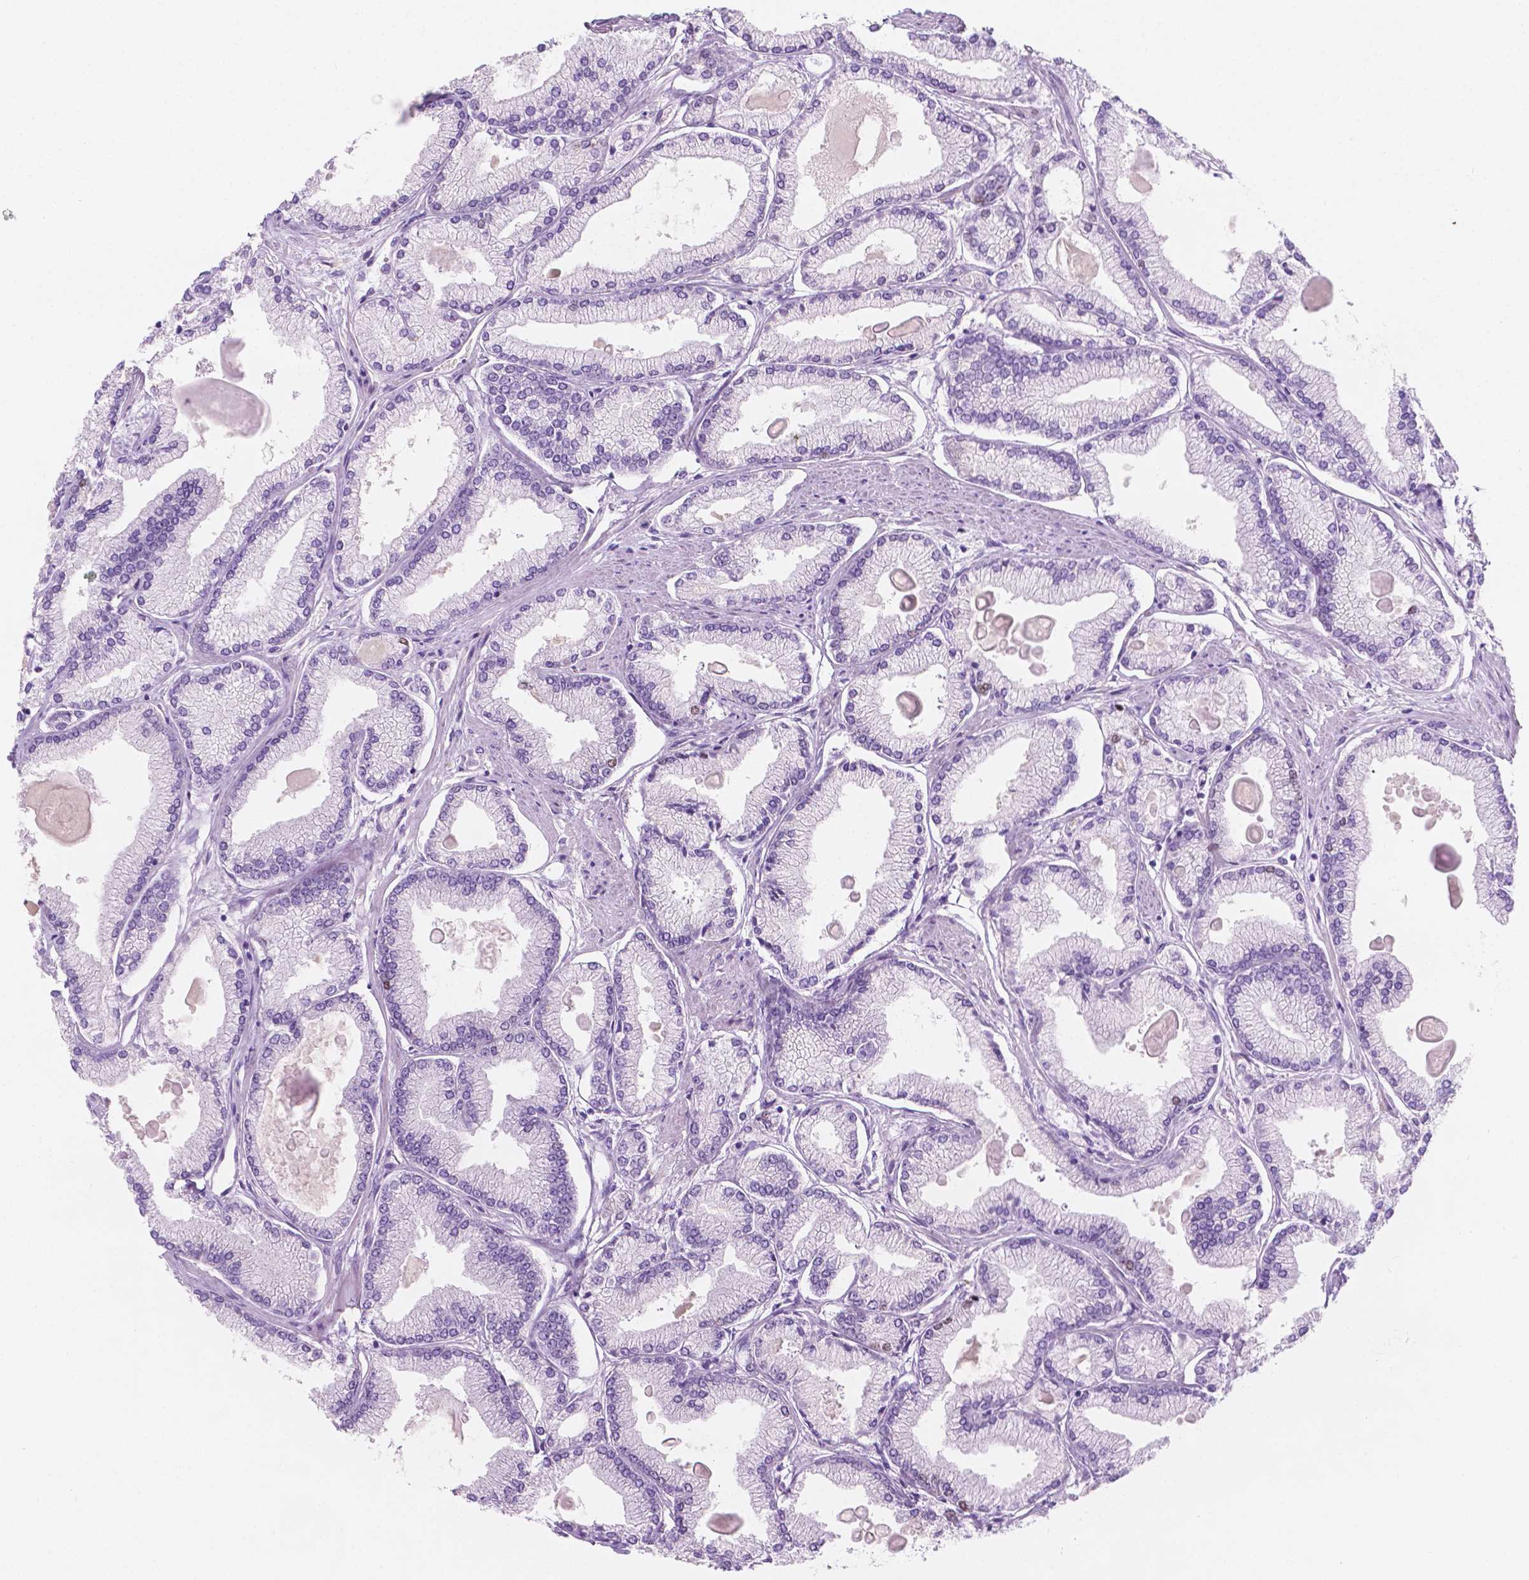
{"staining": {"intensity": "negative", "quantity": "none", "location": "none"}, "tissue": "prostate cancer", "cell_type": "Tumor cells", "image_type": "cancer", "snomed": [{"axis": "morphology", "description": "Adenocarcinoma, High grade"}, {"axis": "topography", "description": "Prostate"}], "caption": "Protein analysis of adenocarcinoma (high-grade) (prostate) reveals no significant positivity in tumor cells.", "gene": "EPPK1", "patient": {"sex": "male", "age": 68}}